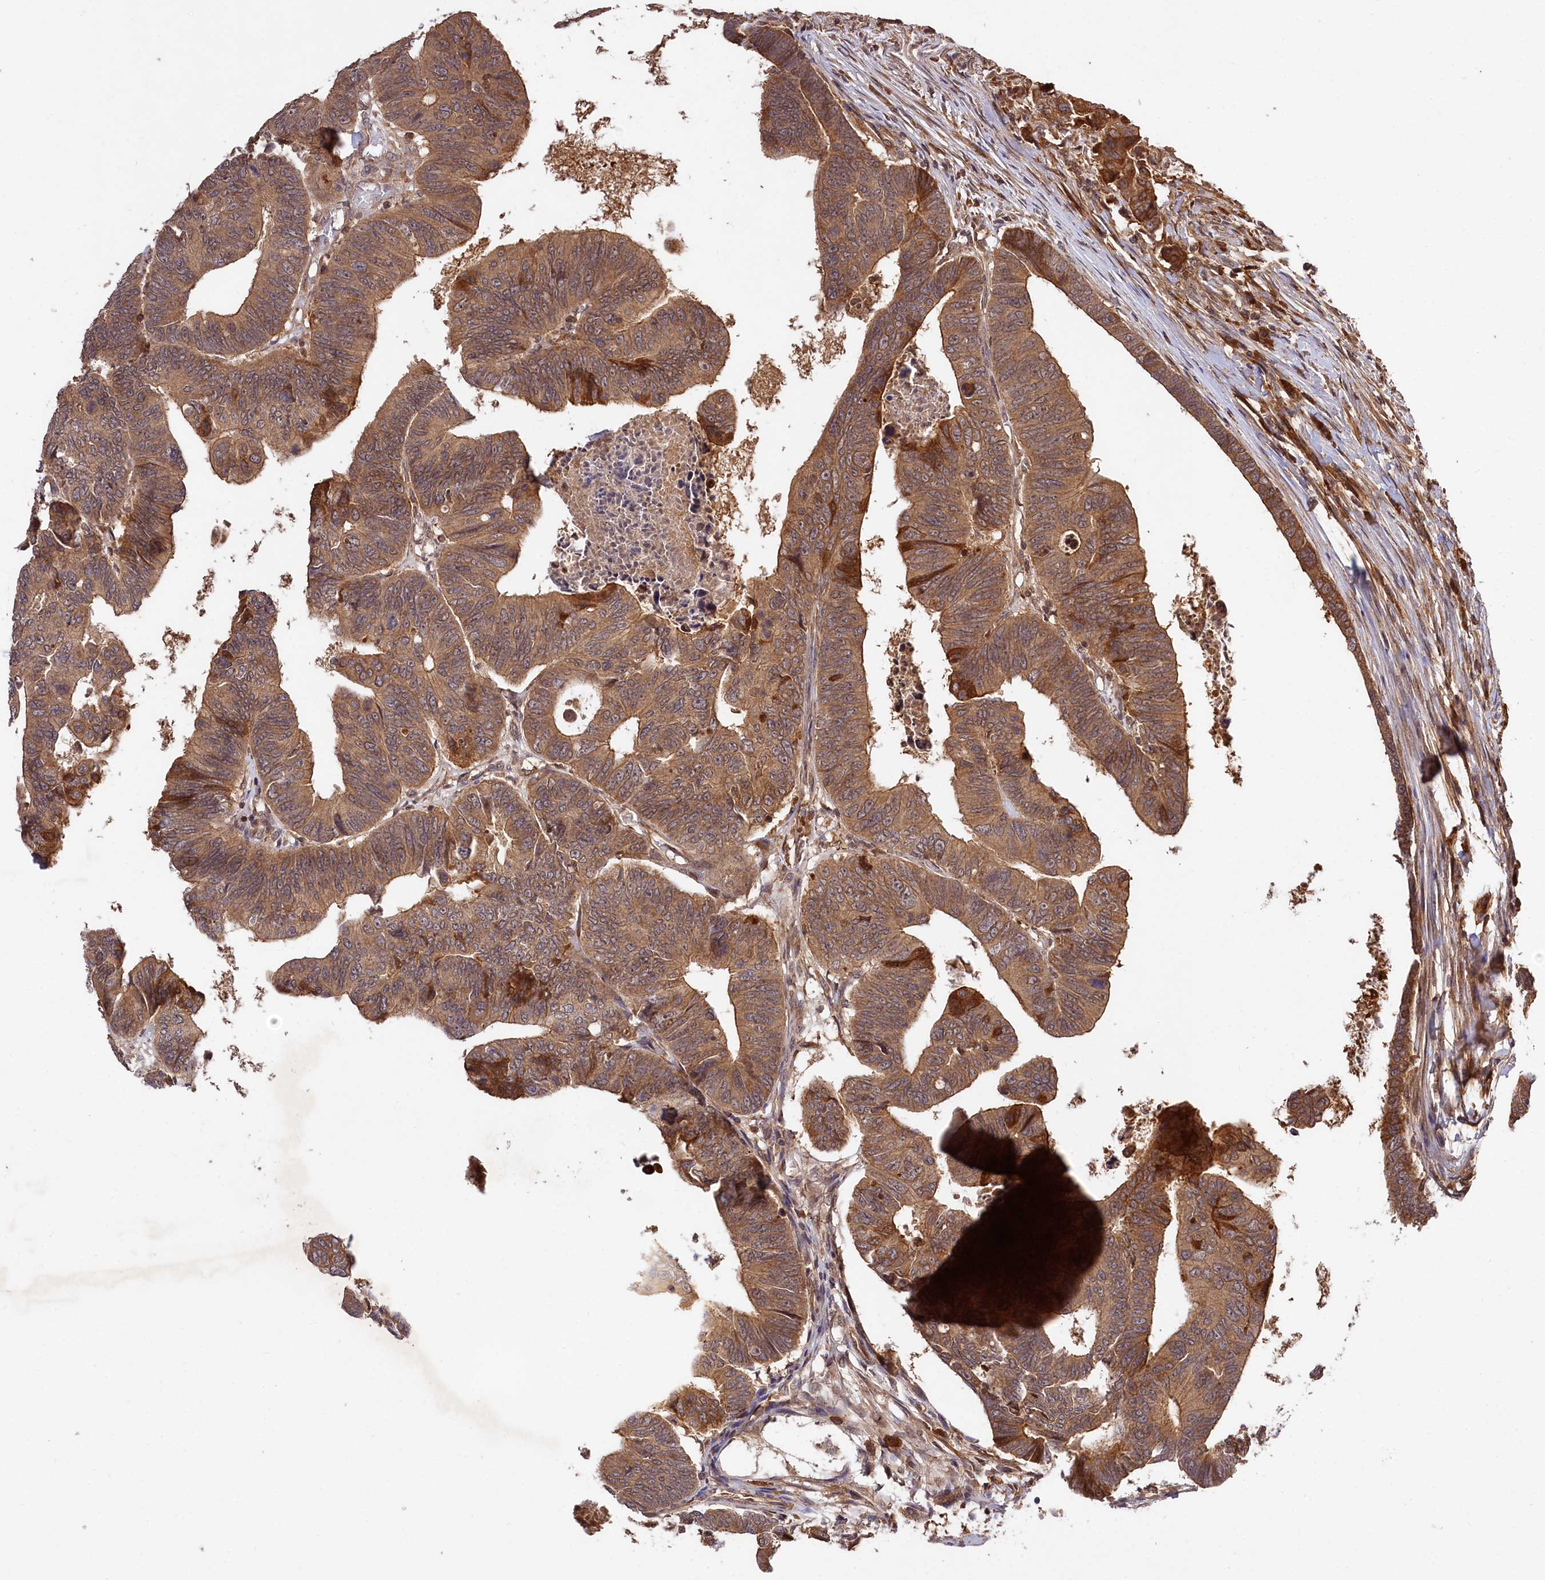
{"staining": {"intensity": "moderate", "quantity": ">75%", "location": "cytoplasmic/membranous"}, "tissue": "colorectal cancer", "cell_type": "Tumor cells", "image_type": "cancer", "snomed": [{"axis": "morphology", "description": "Adenocarcinoma, NOS"}, {"axis": "topography", "description": "Rectum"}], "caption": "This is an image of immunohistochemistry staining of colorectal cancer (adenocarcinoma), which shows moderate staining in the cytoplasmic/membranous of tumor cells.", "gene": "MCF2L2", "patient": {"sex": "female", "age": 65}}